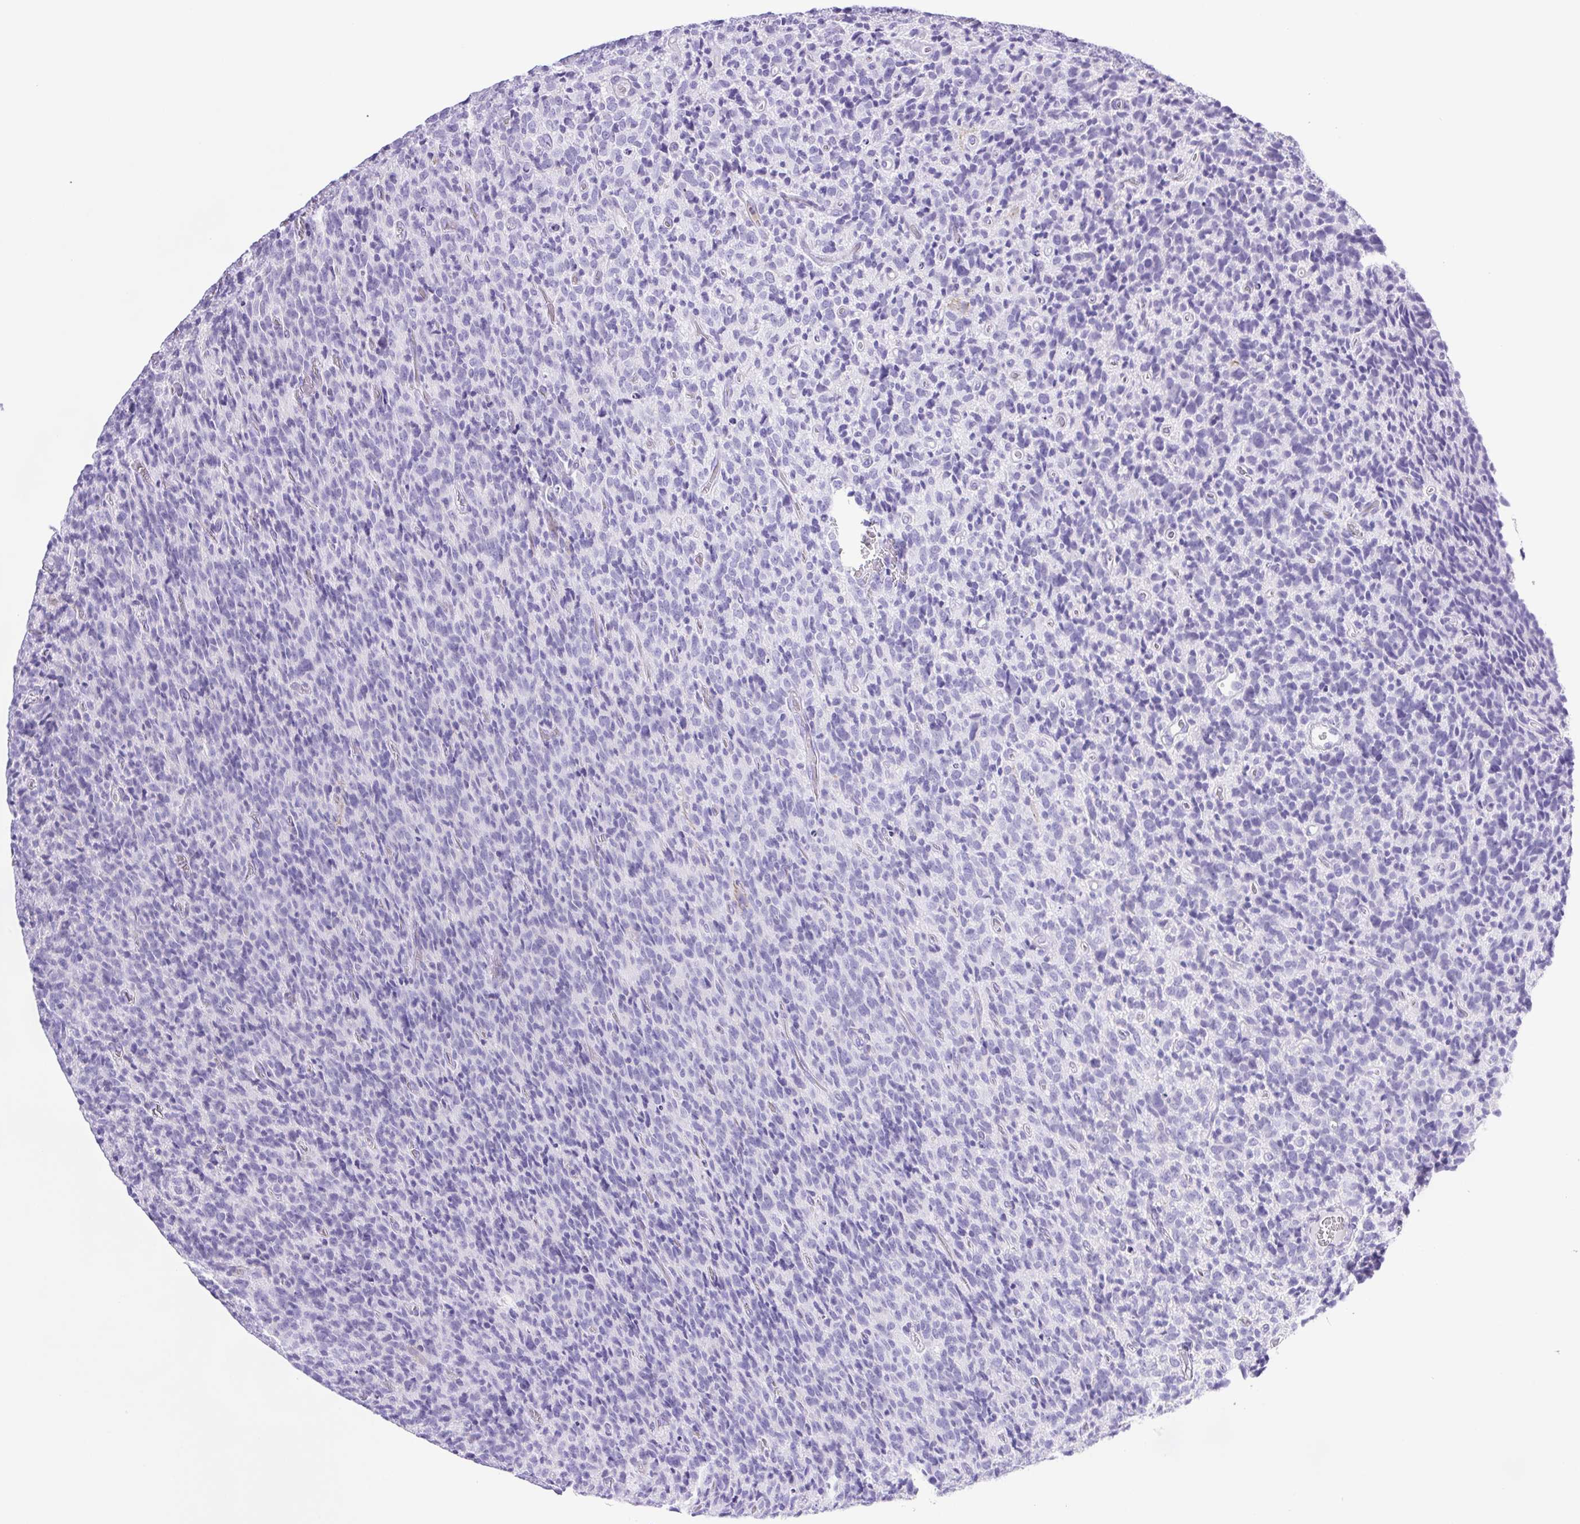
{"staining": {"intensity": "negative", "quantity": "none", "location": "none"}, "tissue": "glioma", "cell_type": "Tumor cells", "image_type": "cancer", "snomed": [{"axis": "morphology", "description": "Glioma, malignant, High grade"}, {"axis": "topography", "description": "Brain"}], "caption": "The histopathology image exhibits no significant staining in tumor cells of glioma.", "gene": "SYNPR", "patient": {"sex": "male", "age": 76}}